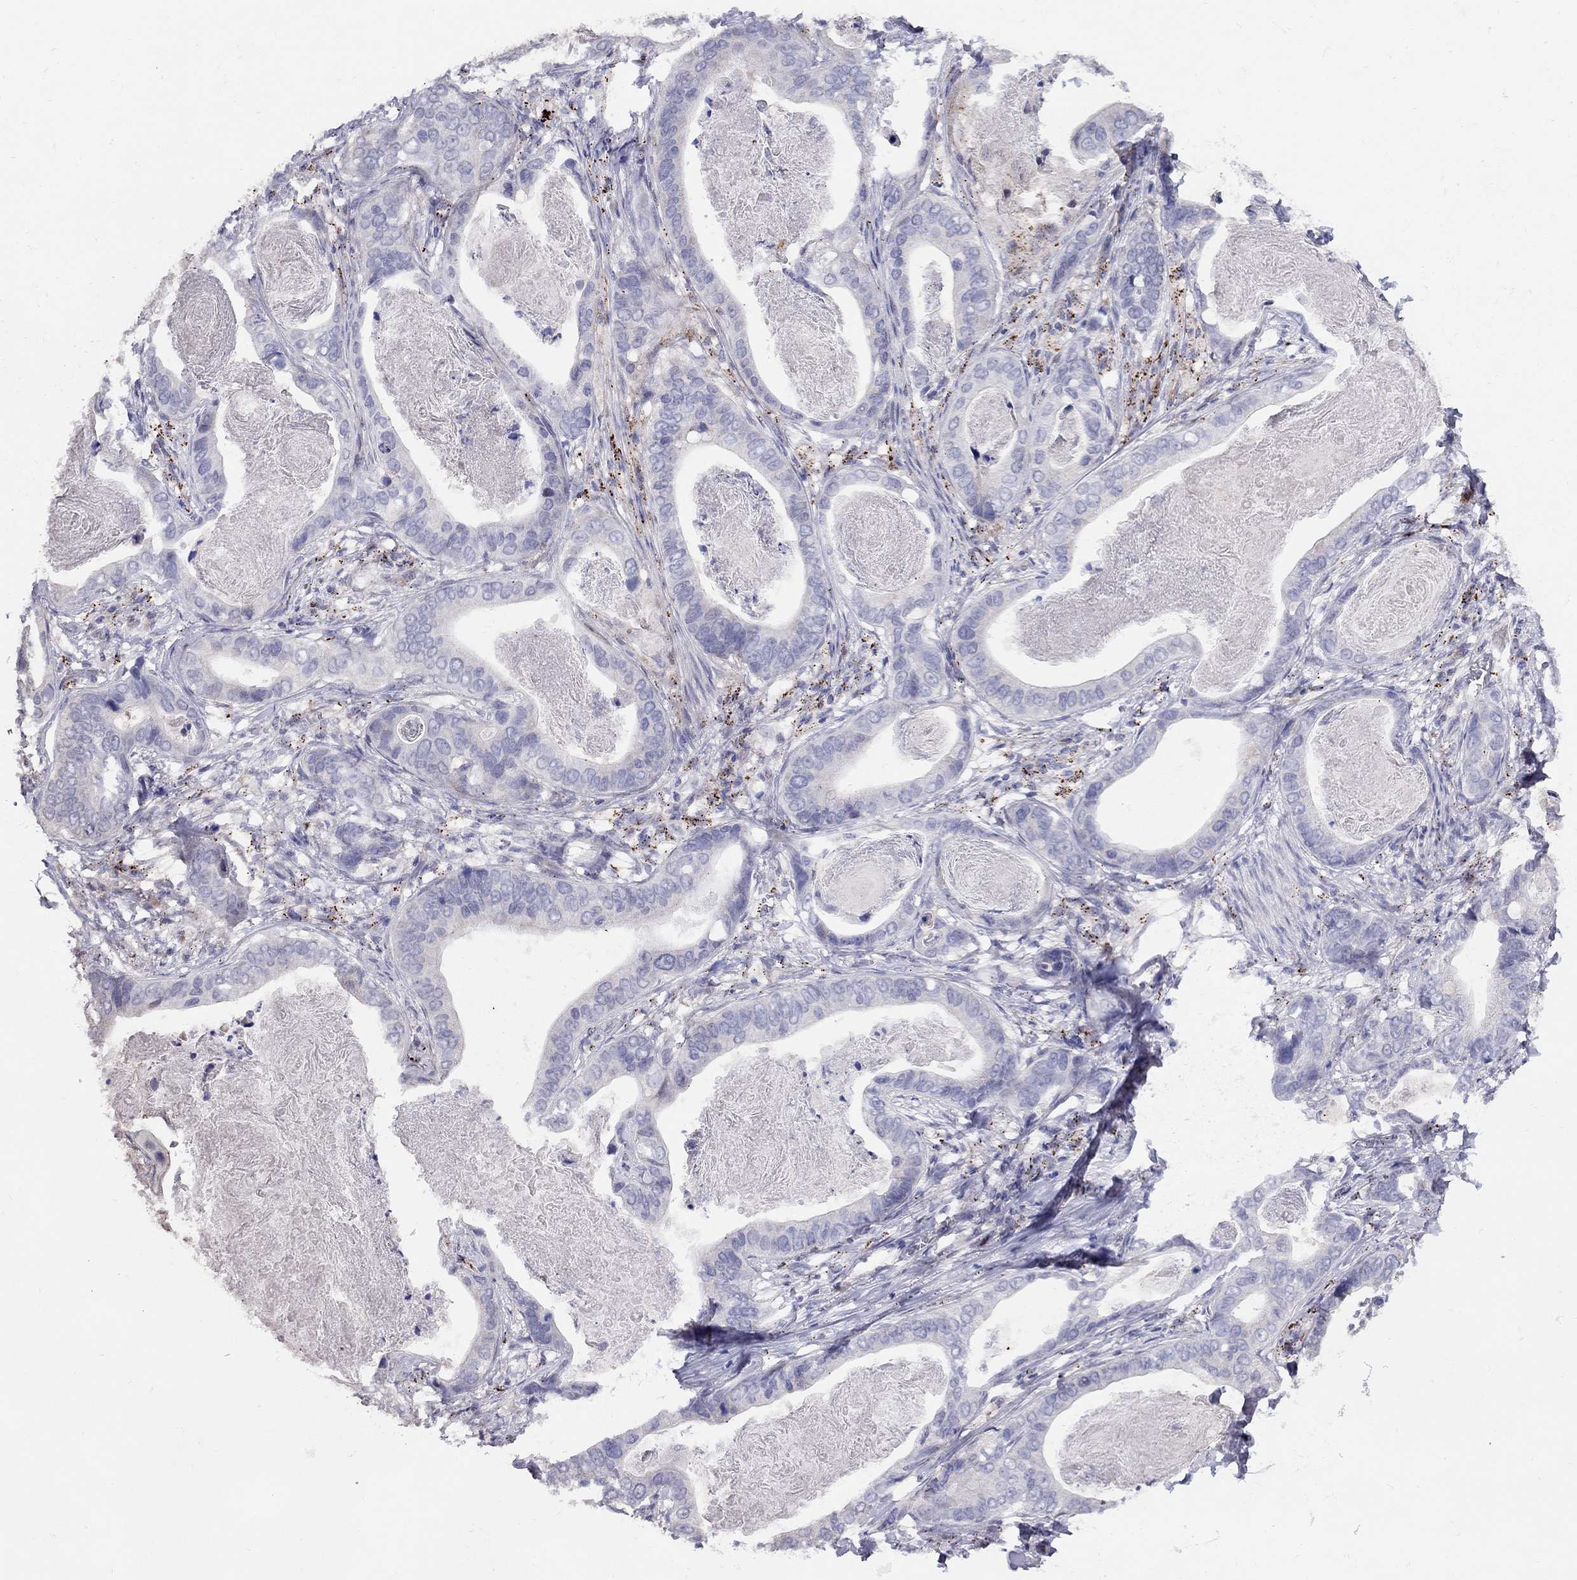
{"staining": {"intensity": "negative", "quantity": "none", "location": "none"}, "tissue": "stomach cancer", "cell_type": "Tumor cells", "image_type": "cancer", "snomed": [{"axis": "morphology", "description": "Adenocarcinoma, NOS"}, {"axis": "topography", "description": "Stomach"}], "caption": "The micrograph exhibits no staining of tumor cells in stomach adenocarcinoma.", "gene": "MAGEB4", "patient": {"sex": "male", "age": 84}}